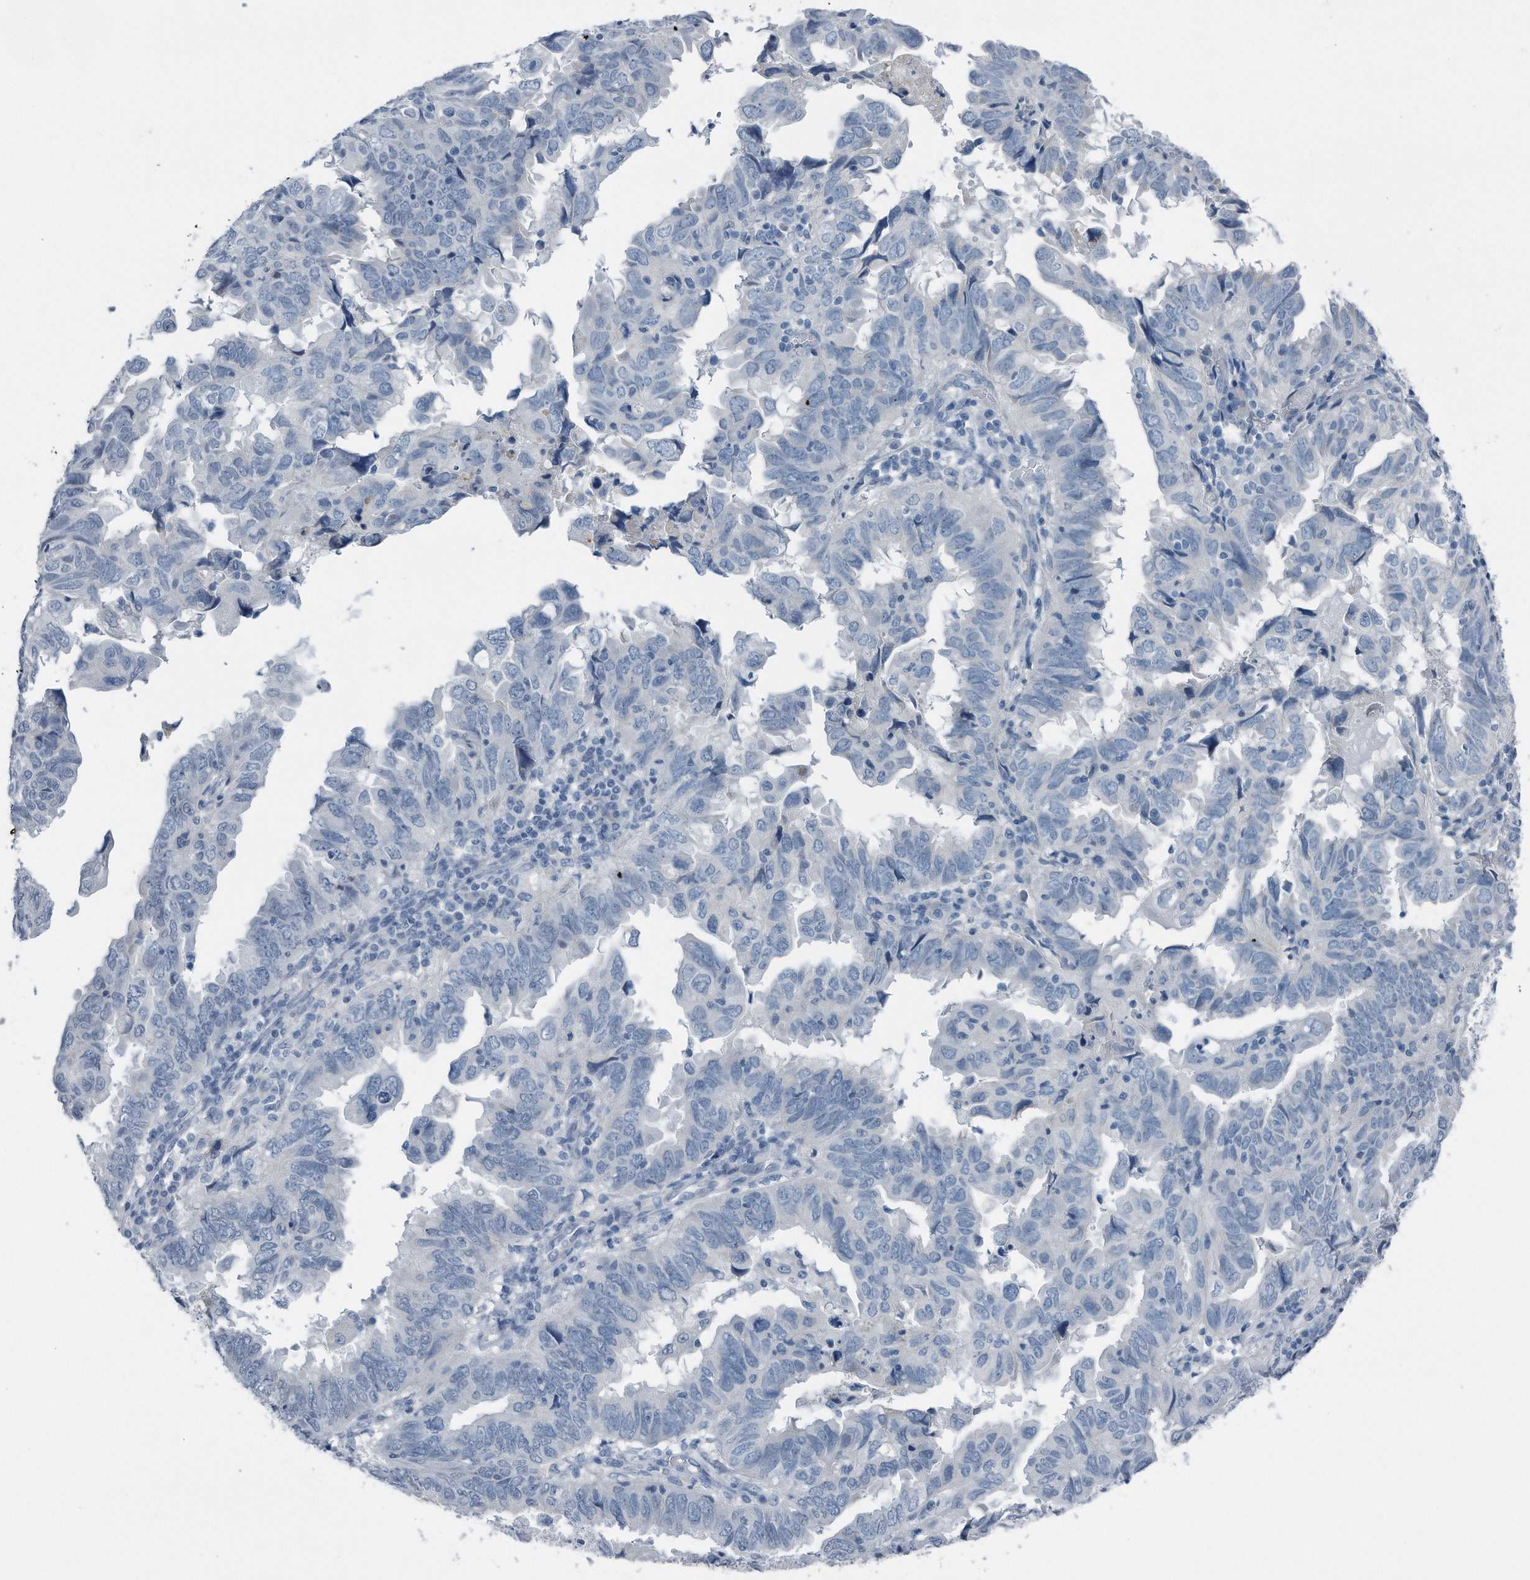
{"staining": {"intensity": "negative", "quantity": "none", "location": "none"}, "tissue": "endometrial cancer", "cell_type": "Tumor cells", "image_type": "cancer", "snomed": [{"axis": "morphology", "description": "Adenocarcinoma, NOS"}, {"axis": "topography", "description": "Uterus"}], "caption": "Endometrial adenocarcinoma stained for a protein using immunohistochemistry displays no positivity tumor cells.", "gene": "YRDC", "patient": {"sex": "female", "age": 77}}